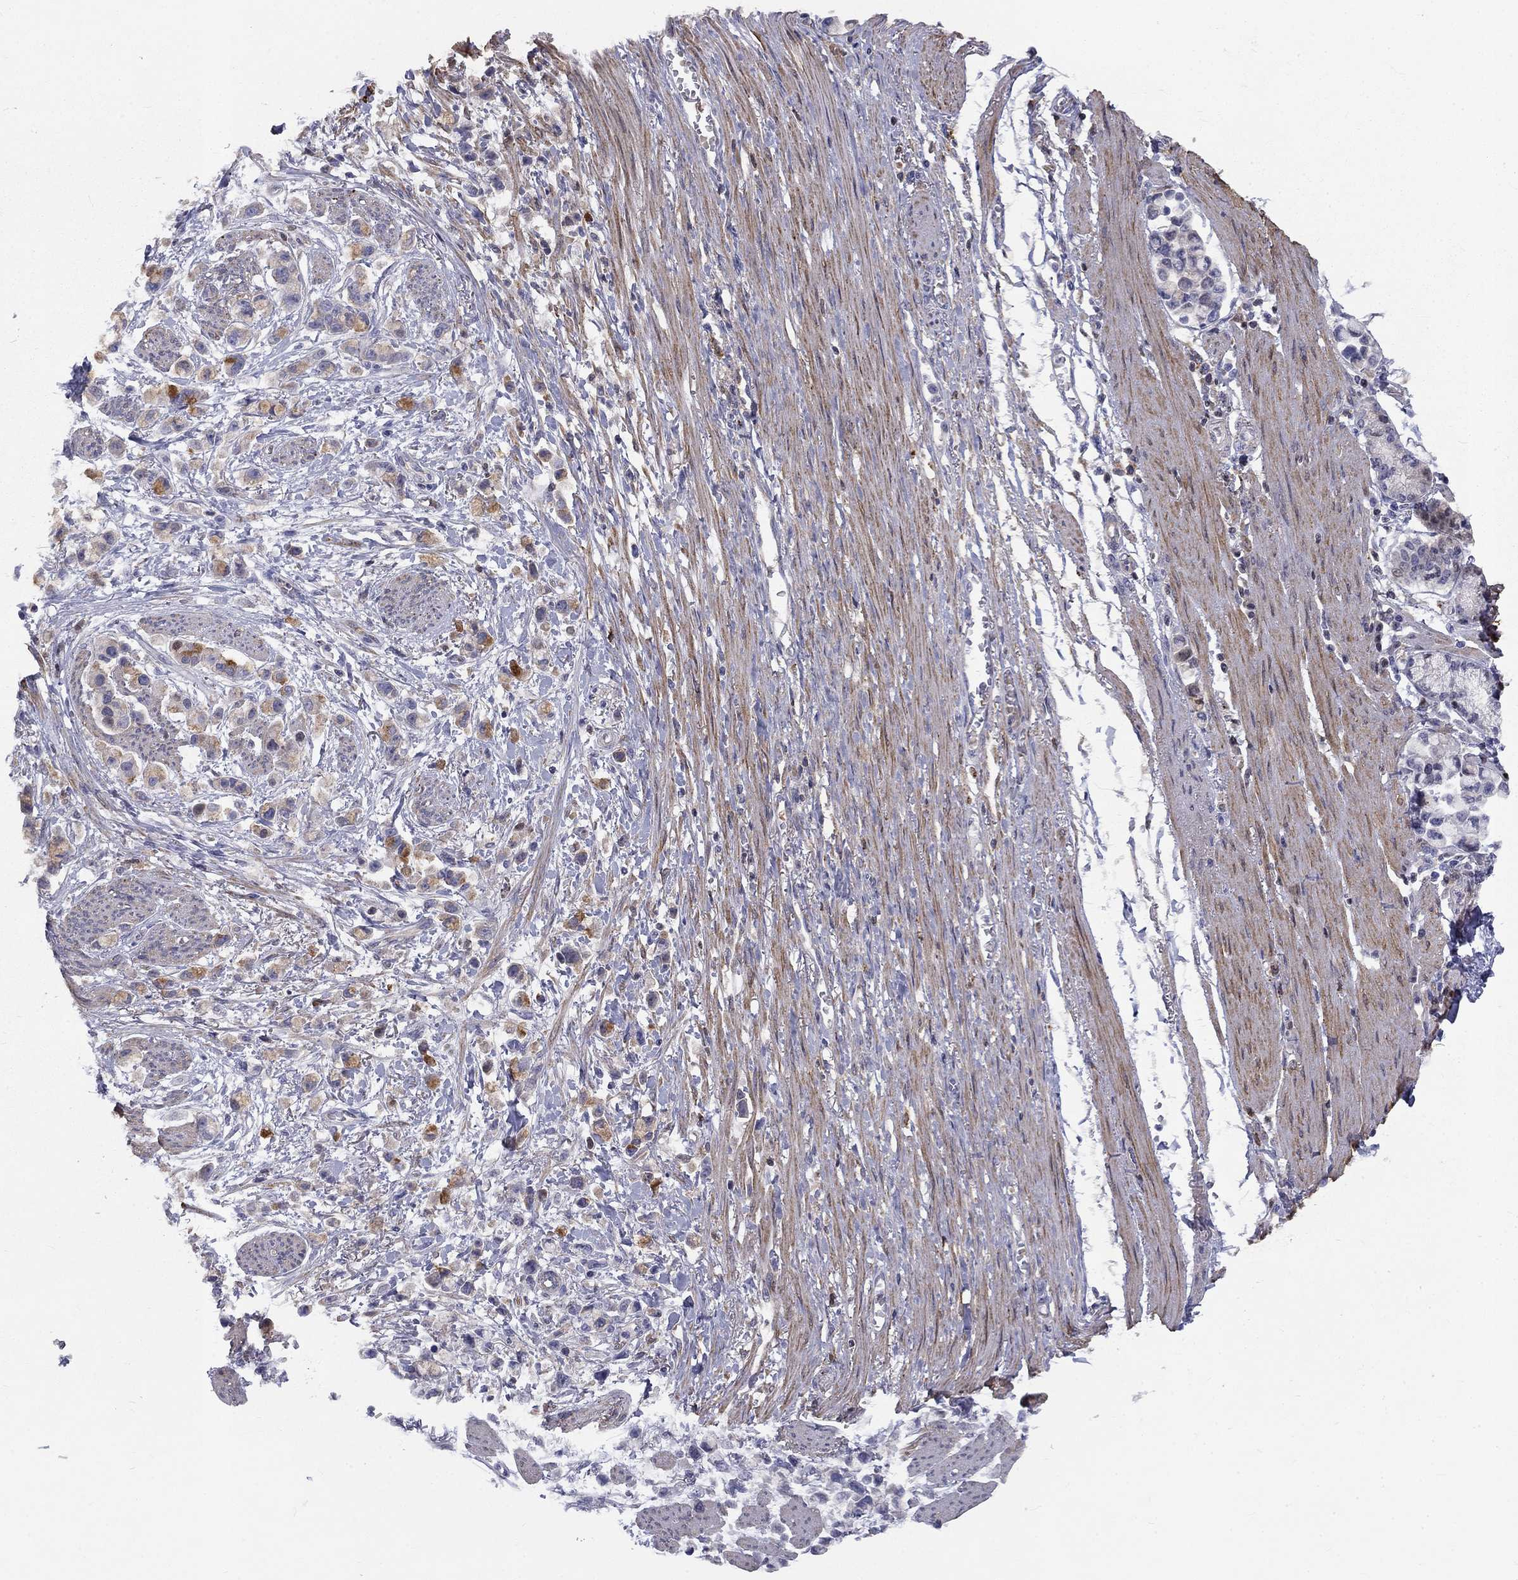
{"staining": {"intensity": "moderate", "quantity": "25%-75%", "location": "cytoplasmic/membranous"}, "tissue": "stomach cancer", "cell_type": "Tumor cells", "image_type": "cancer", "snomed": [{"axis": "morphology", "description": "Adenocarcinoma, NOS"}, {"axis": "topography", "description": "Stomach"}], "caption": "Brown immunohistochemical staining in stomach adenocarcinoma shows moderate cytoplasmic/membranous expression in approximately 25%-75% of tumor cells.", "gene": "EPDR1", "patient": {"sex": "female", "age": 81}}